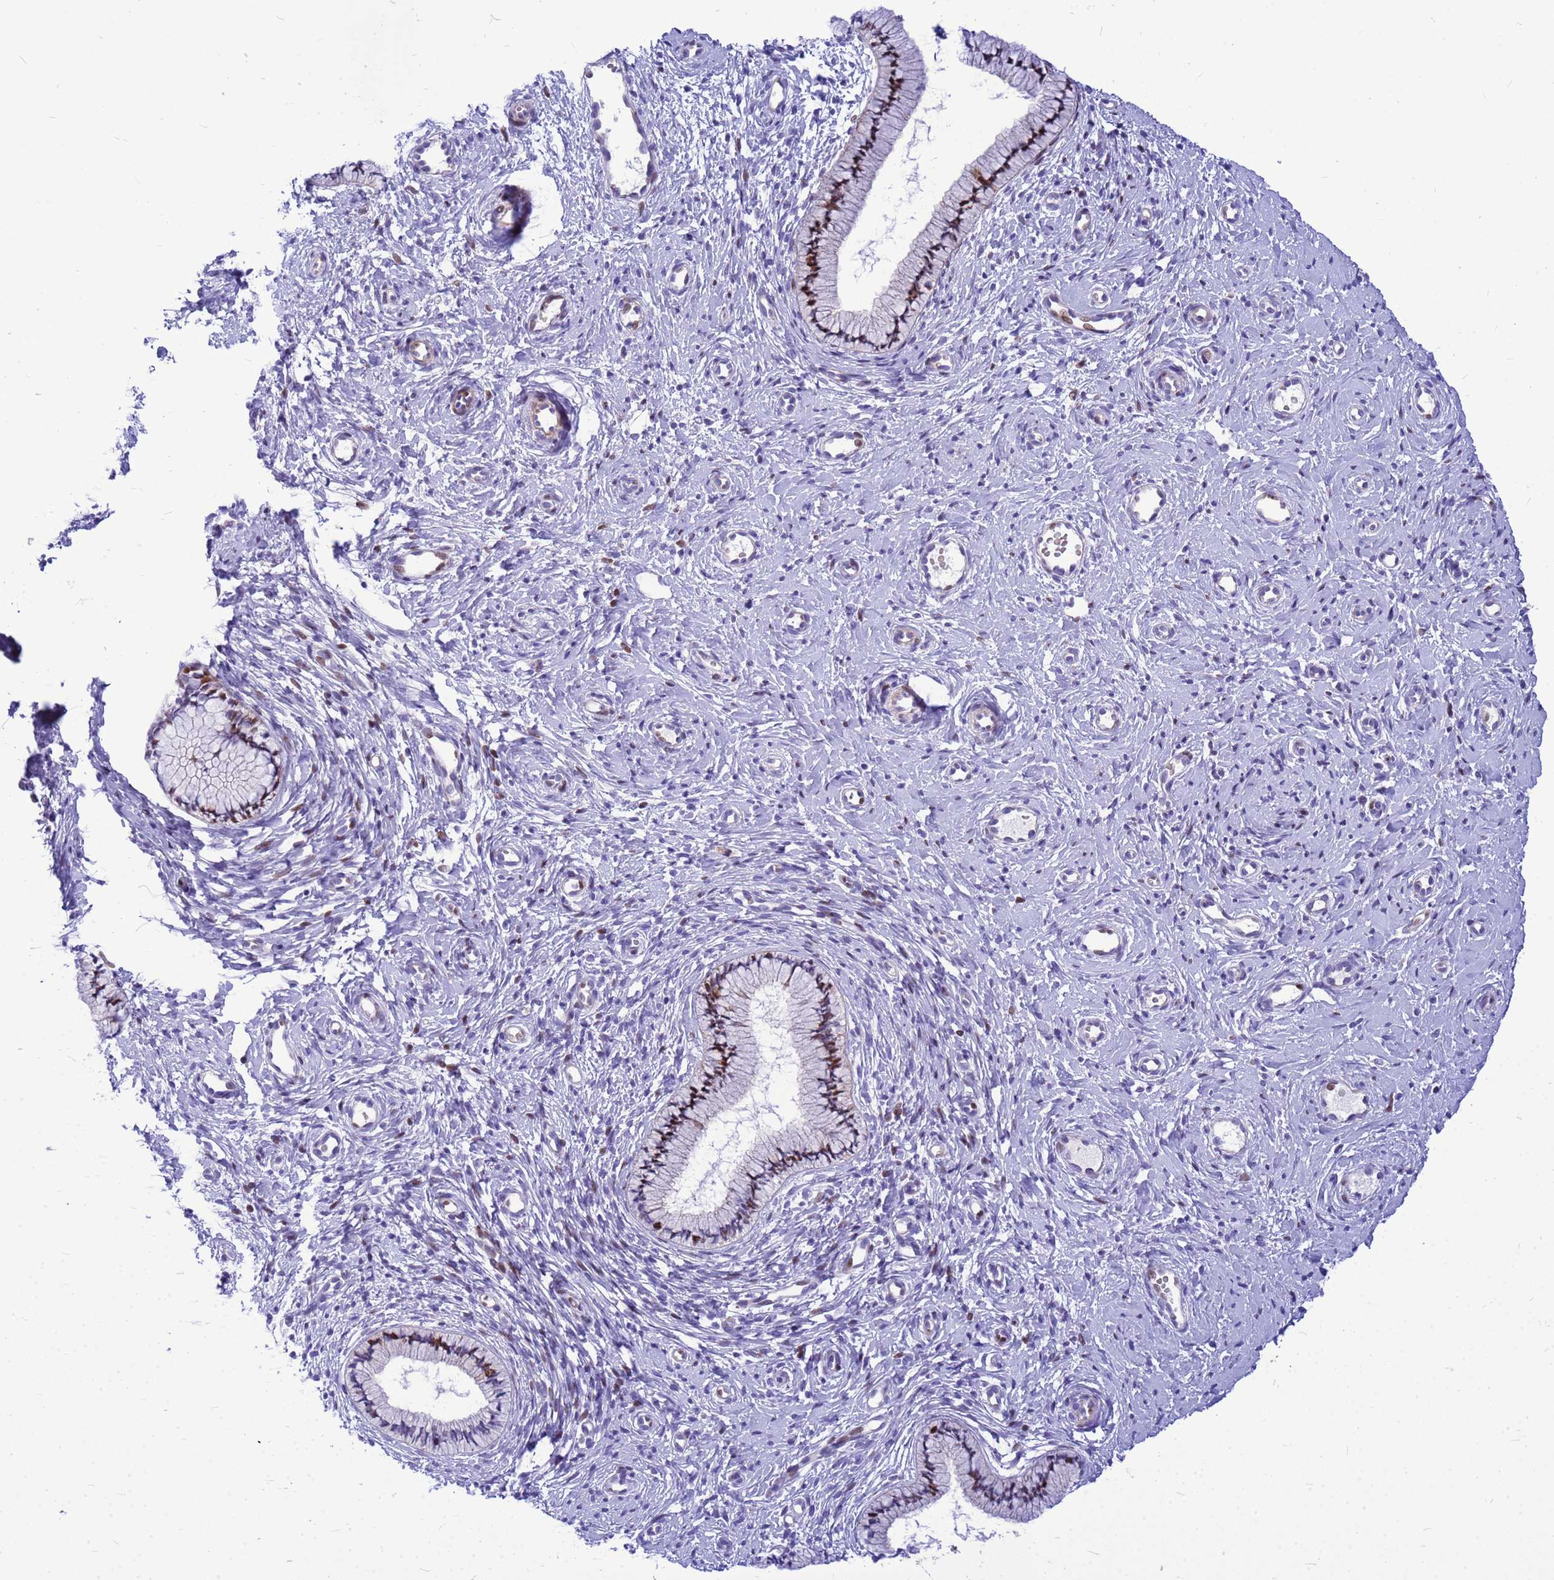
{"staining": {"intensity": "moderate", "quantity": "25%-75%", "location": "nuclear"}, "tissue": "cervix", "cell_type": "Glandular cells", "image_type": "normal", "snomed": [{"axis": "morphology", "description": "Normal tissue, NOS"}, {"axis": "topography", "description": "Cervix"}], "caption": "Benign cervix reveals moderate nuclear expression in about 25%-75% of glandular cells (Stains: DAB in brown, nuclei in blue, Microscopy: brightfield microscopy at high magnification)..", "gene": "ADAMTS7", "patient": {"sex": "female", "age": 57}}